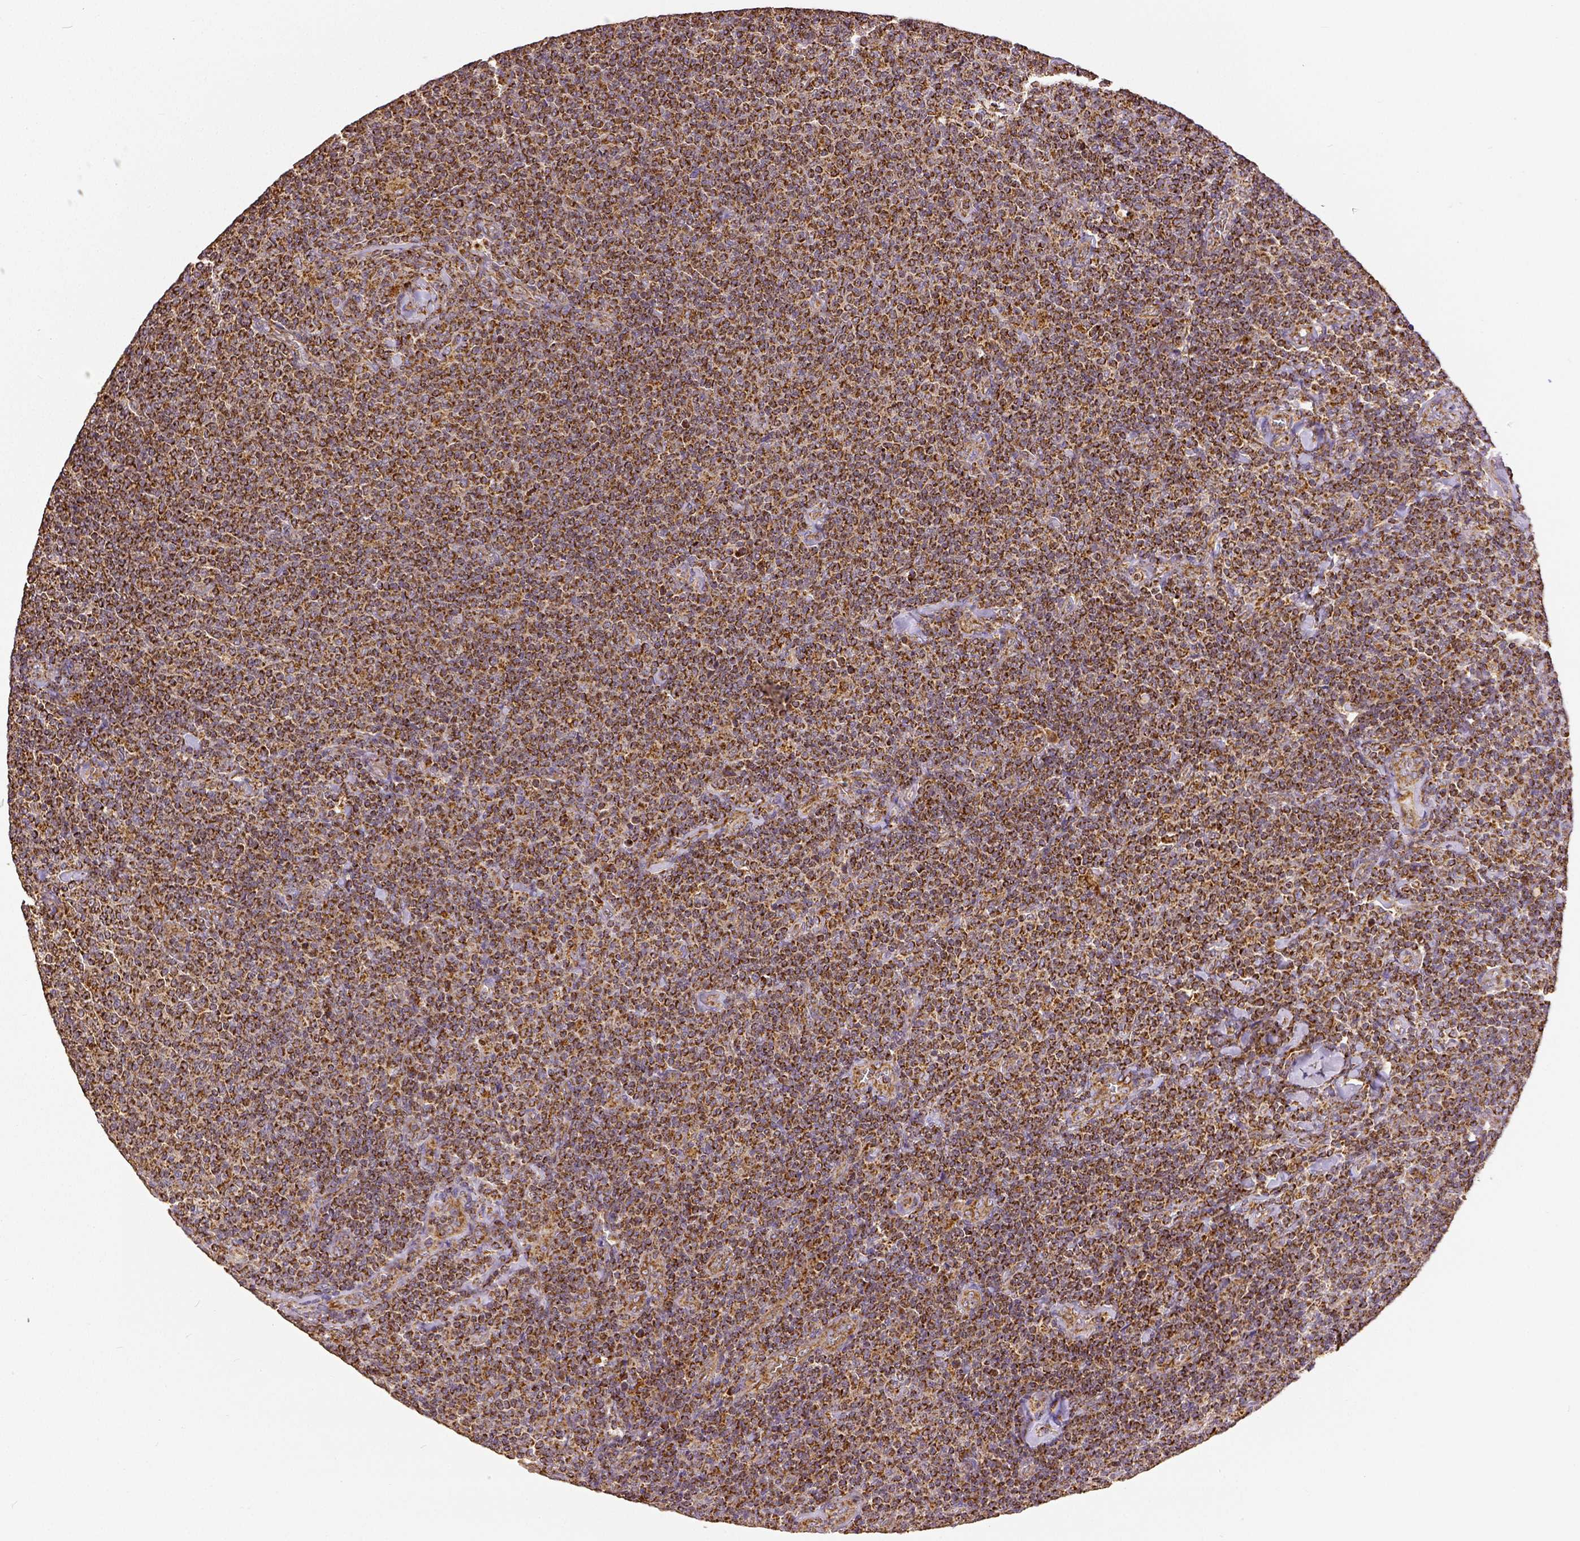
{"staining": {"intensity": "strong", "quantity": ">75%", "location": "cytoplasmic/membranous"}, "tissue": "lymphoma", "cell_type": "Tumor cells", "image_type": "cancer", "snomed": [{"axis": "morphology", "description": "Malignant lymphoma, non-Hodgkin's type, Low grade"}, {"axis": "topography", "description": "Lymph node"}], "caption": "High-power microscopy captured an immunohistochemistry (IHC) photomicrograph of lymphoma, revealing strong cytoplasmic/membranous expression in approximately >75% of tumor cells.", "gene": "SDHB", "patient": {"sex": "male", "age": 52}}